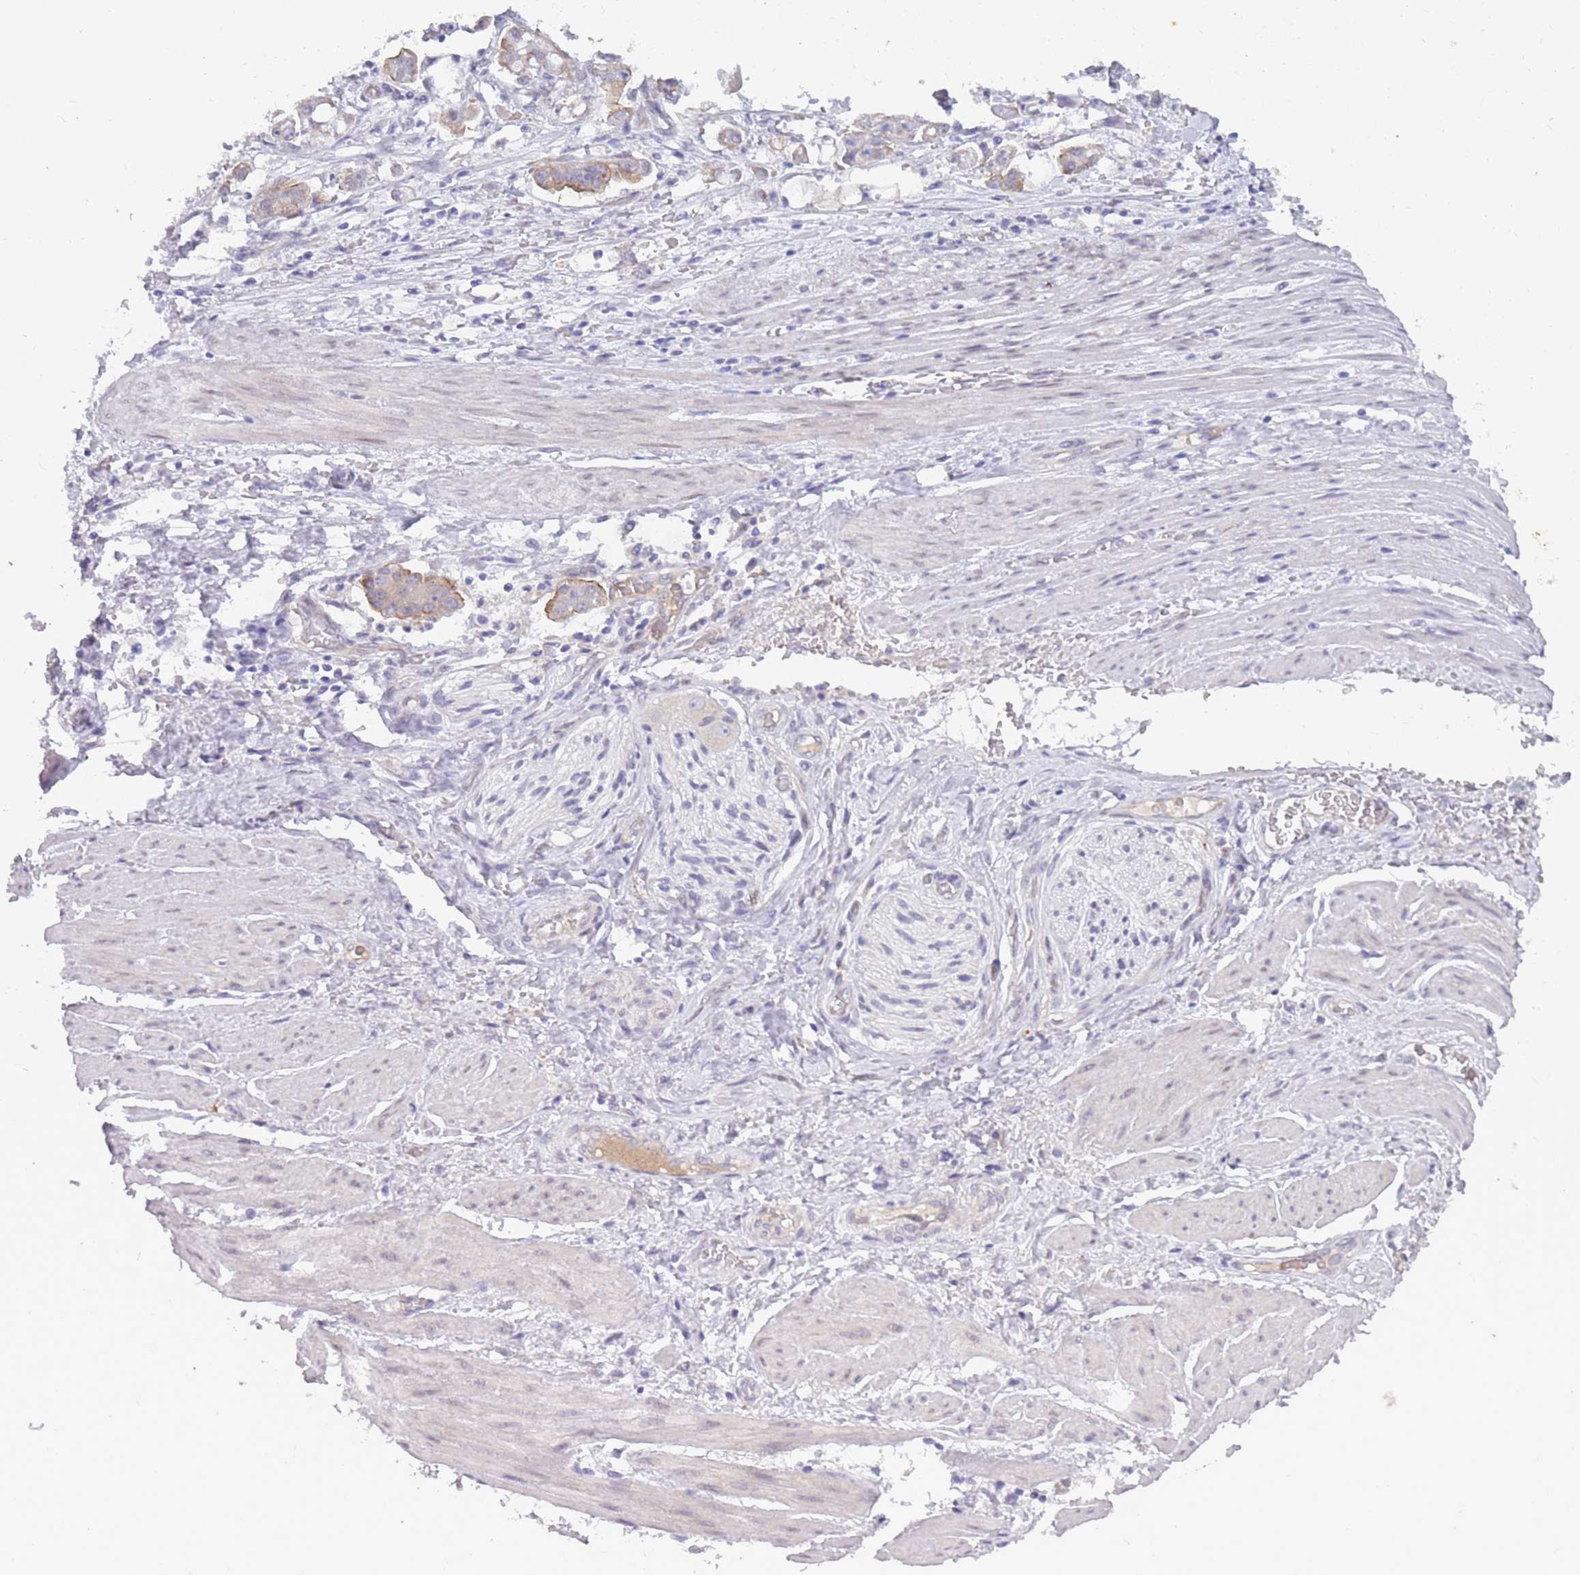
{"staining": {"intensity": "weak", "quantity": "25%-75%", "location": "cytoplasmic/membranous"}, "tissue": "stomach cancer", "cell_type": "Tumor cells", "image_type": "cancer", "snomed": [{"axis": "morphology", "description": "Adenocarcinoma, NOS"}, {"axis": "topography", "description": "Stomach"}], "caption": "Immunohistochemistry (IHC) of stomach cancer (adenocarcinoma) demonstrates low levels of weak cytoplasmic/membranous staining in approximately 25%-75% of tumor cells.", "gene": "HOOK2", "patient": {"sex": "male", "age": 62}}